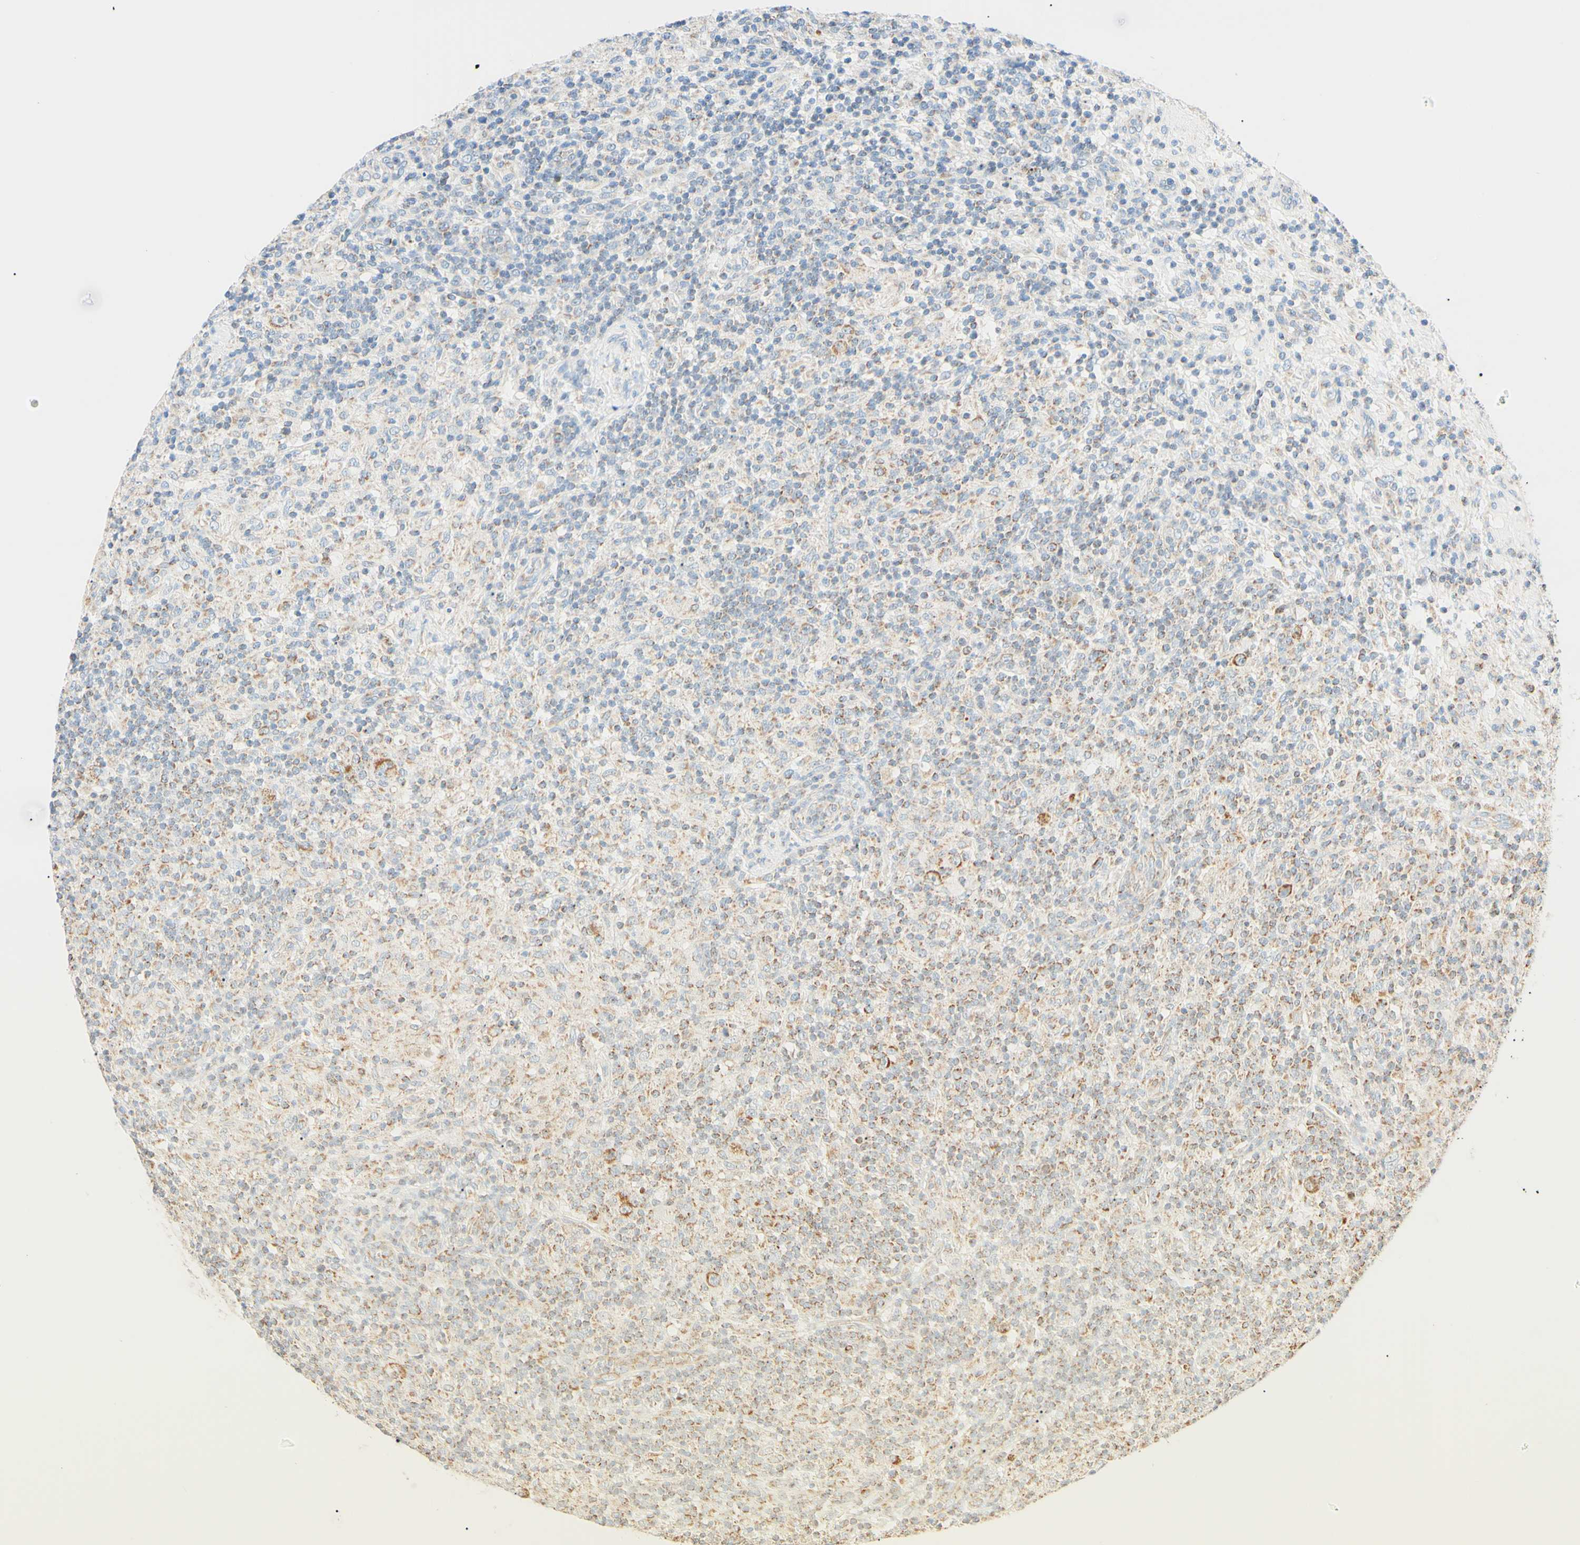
{"staining": {"intensity": "strong", "quantity": ">75%", "location": "cytoplasmic/membranous"}, "tissue": "lymphoma", "cell_type": "Tumor cells", "image_type": "cancer", "snomed": [{"axis": "morphology", "description": "Hodgkin's disease, NOS"}, {"axis": "topography", "description": "Lymph node"}], "caption": "This micrograph shows IHC staining of human Hodgkin's disease, with high strong cytoplasmic/membranous staining in about >75% of tumor cells.", "gene": "CLPP", "patient": {"sex": "male", "age": 70}}